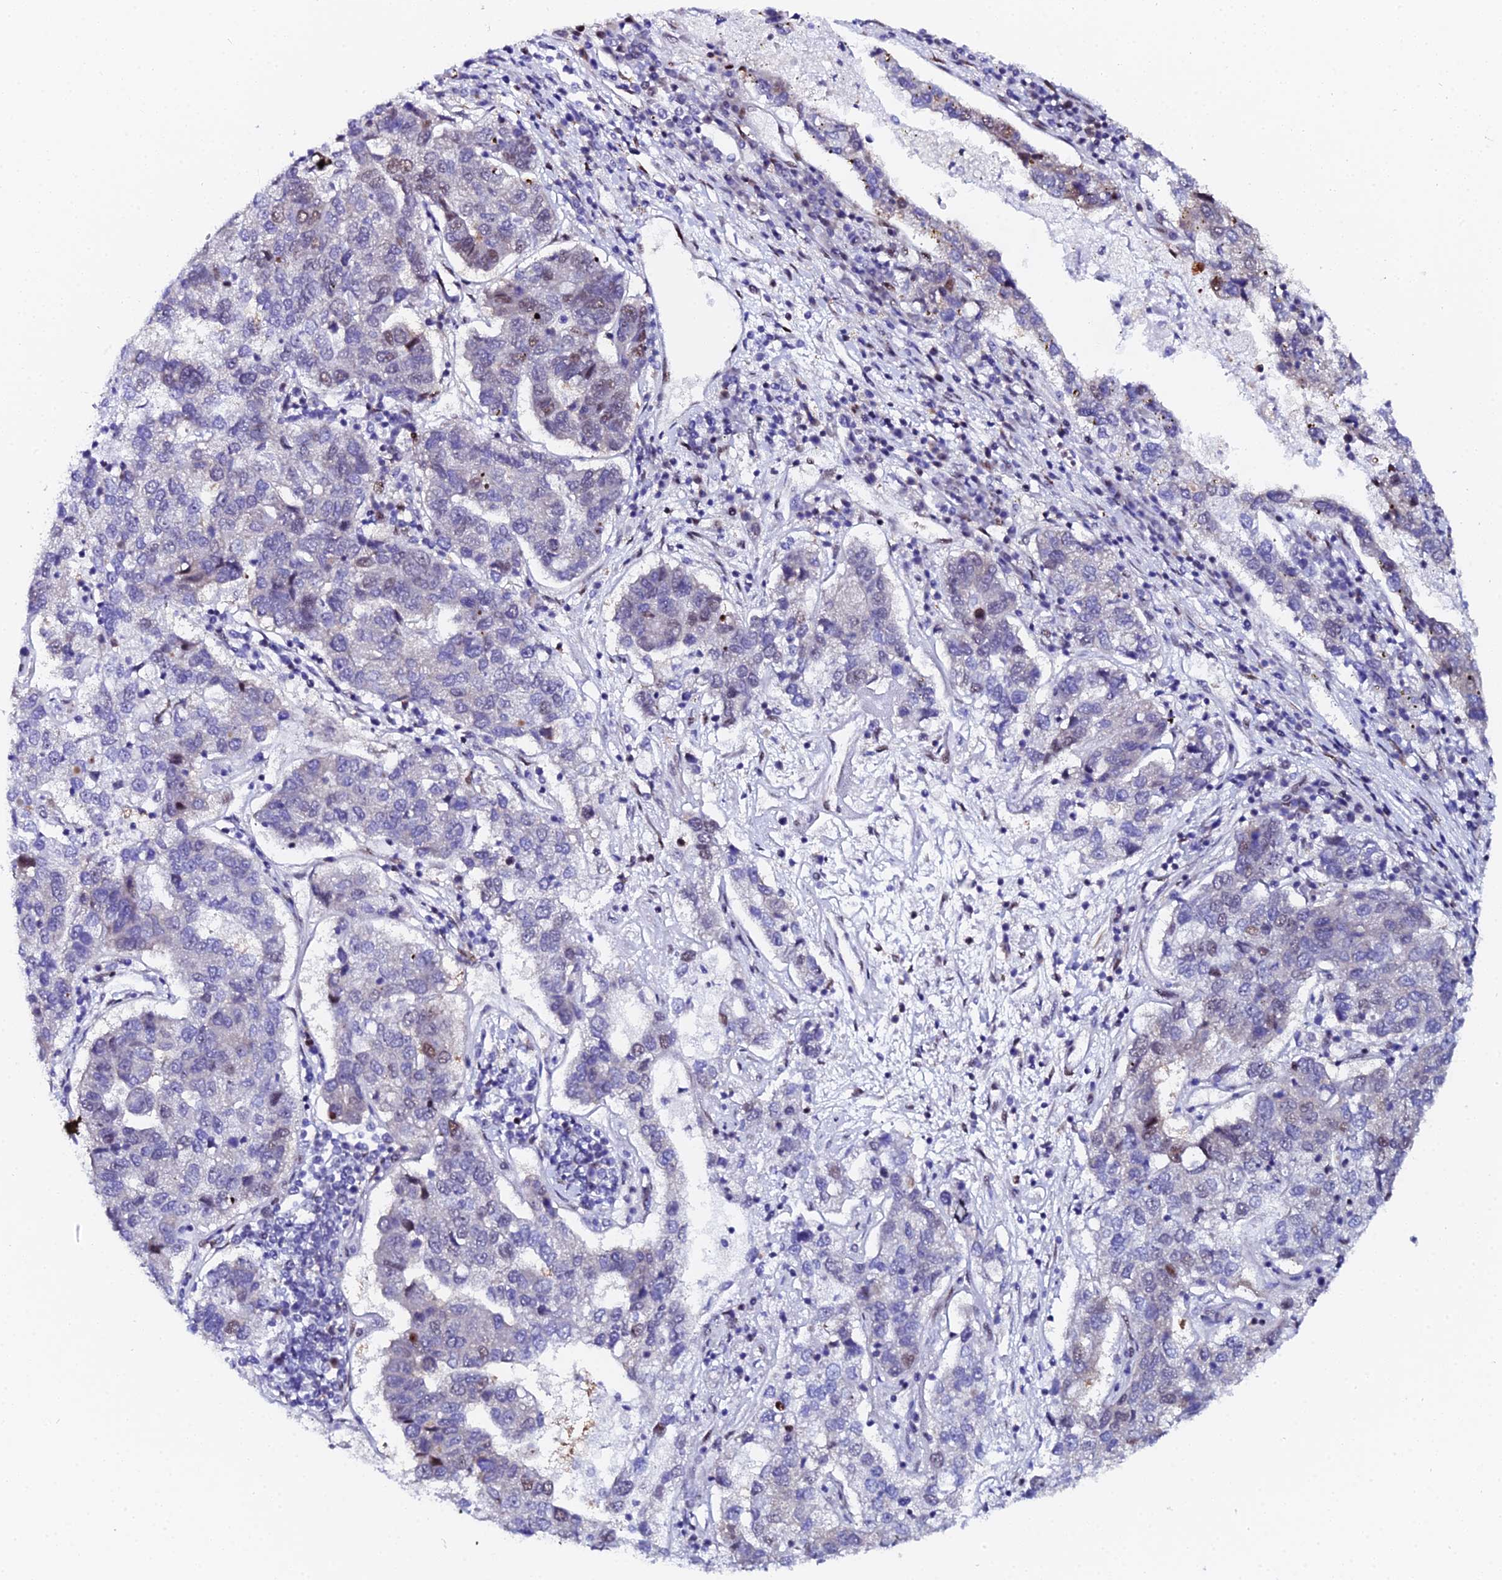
{"staining": {"intensity": "moderate", "quantity": "<25%", "location": "nuclear"}, "tissue": "pancreatic cancer", "cell_type": "Tumor cells", "image_type": "cancer", "snomed": [{"axis": "morphology", "description": "Adenocarcinoma, NOS"}, {"axis": "topography", "description": "Pancreas"}], "caption": "Immunohistochemistry of human pancreatic cancer (adenocarcinoma) exhibits low levels of moderate nuclear expression in about <25% of tumor cells.", "gene": "TIFA", "patient": {"sex": "female", "age": 61}}